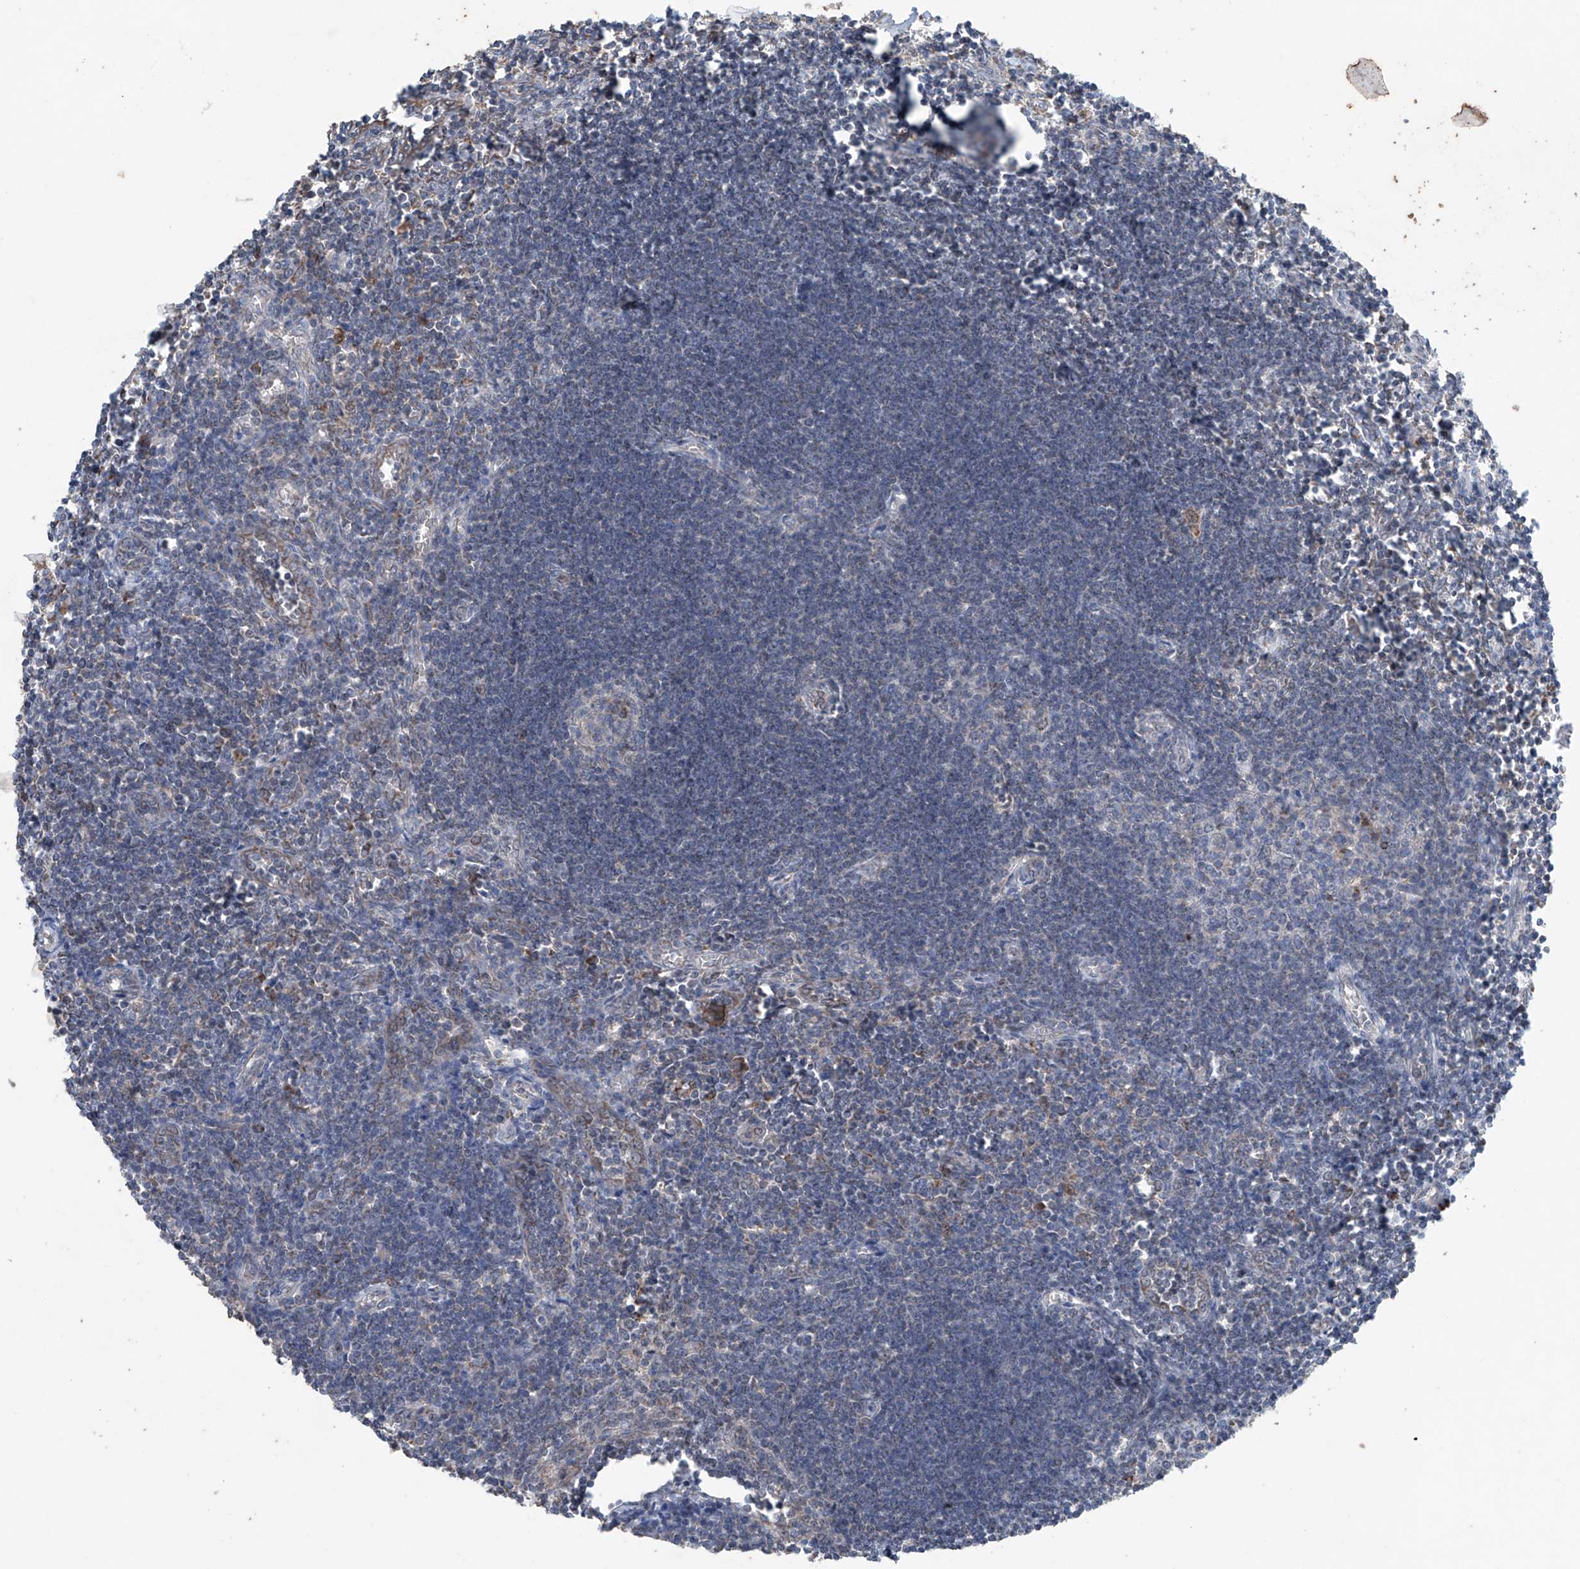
{"staining": {"intensity": "negative", "quantity": "none", "location": "none"}, "tissue": "lymph node", "cell_type": "Germinal center cells", "image_type": "normal", "snomed": [{"axis": "morphology", "description": "Normal tissue, NOS"}, {"axis": "morphology", "description": "Malignant melanoma, Metastatic site"}, {"axis": "topography", "description": "Lymph node"}], "caption": "A high-resolution image shows immunohistochemistry staining of unremarkable lymph node, which exhibits no significant staining in germinal center cells.", "gene": "SAMD3", "patient": {"sex": "male", "age": 41}}